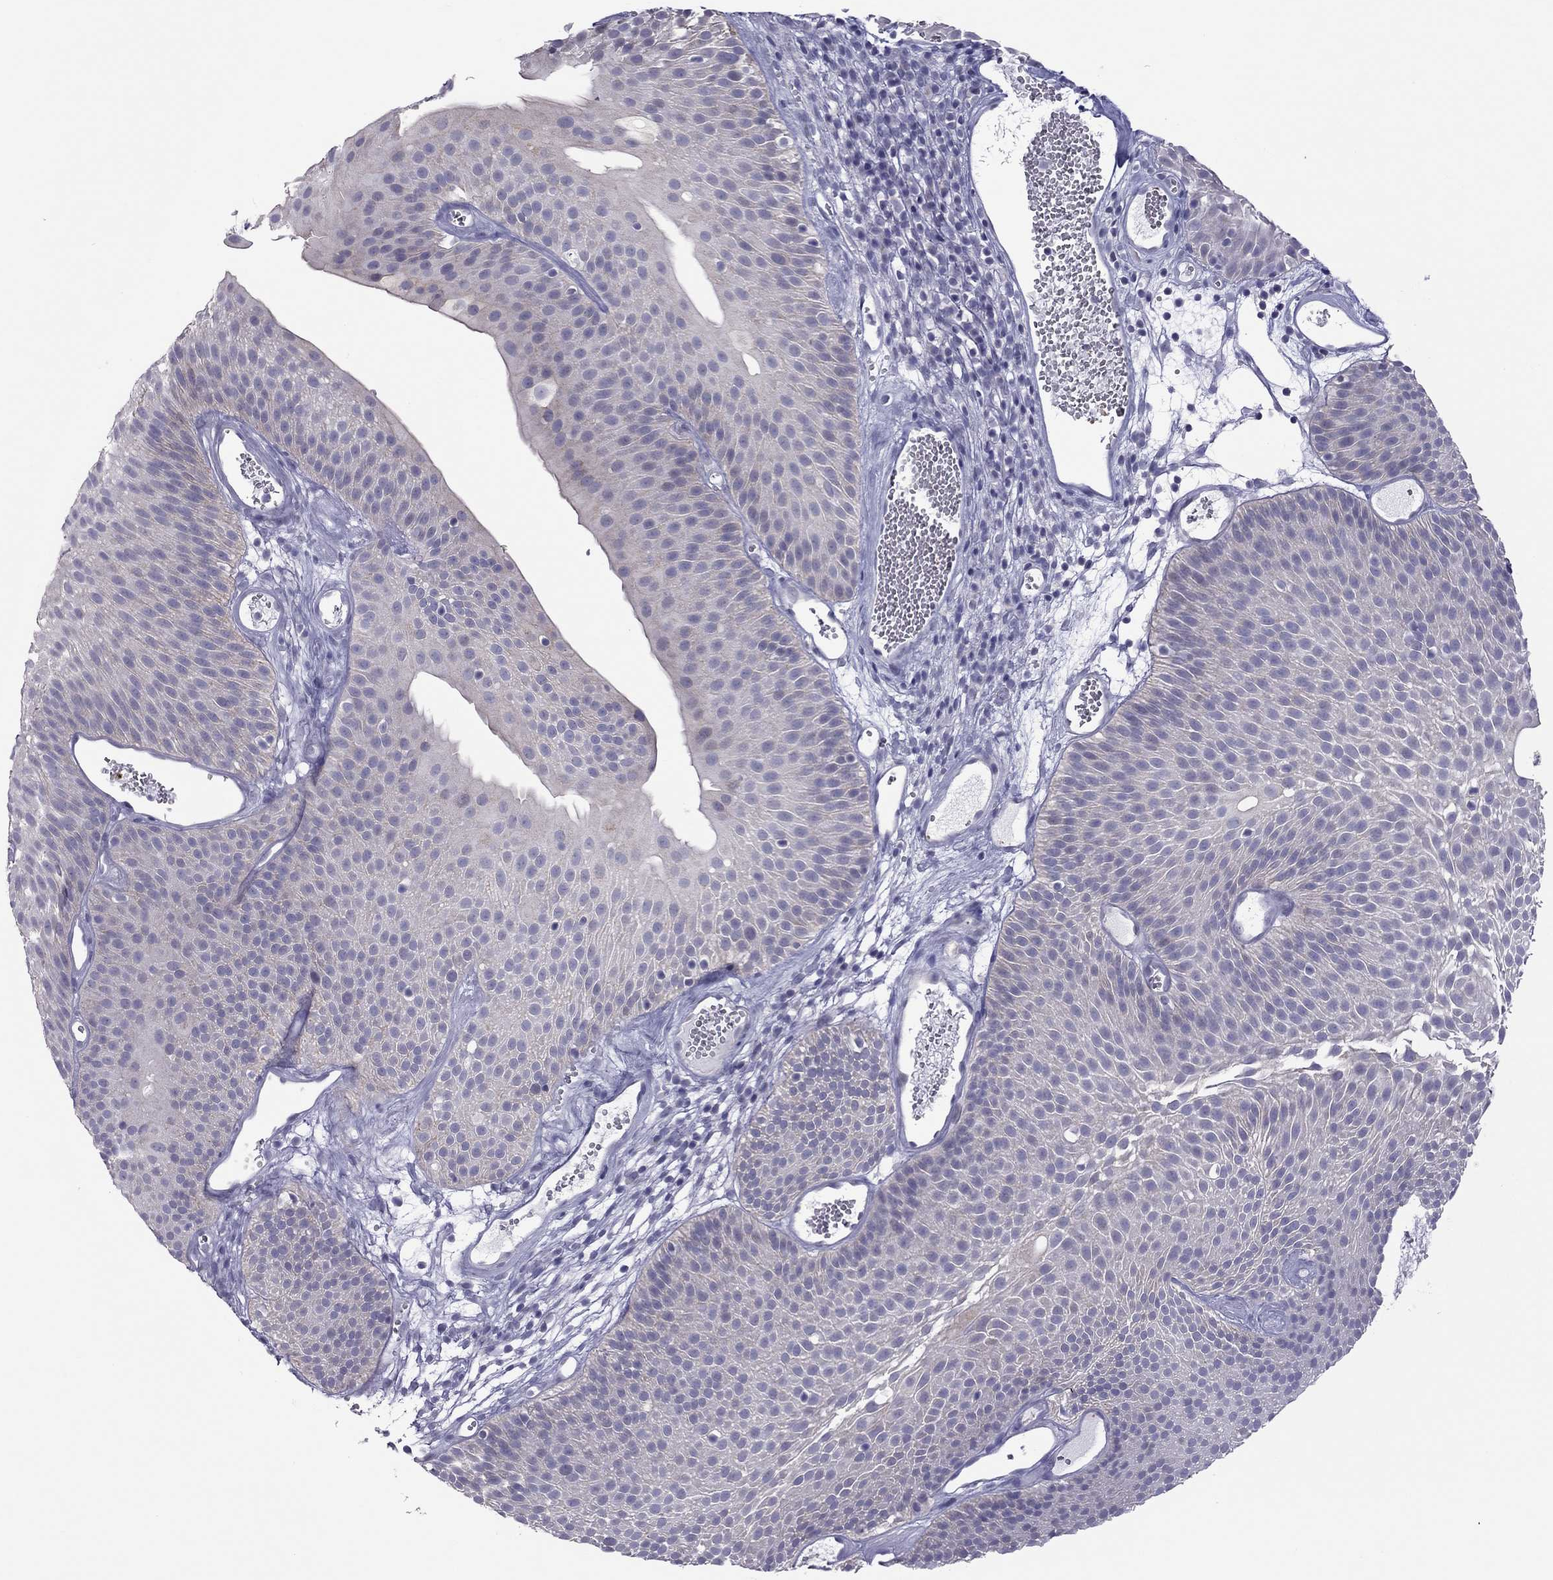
{"staining": {"intensity": "negative", "quantity": "none", "location": "none"}, "tissue": "urothelial cancer", "cell_type": "Tumor cells", "image_type": "cancer", "snomed": [{"axis": "morphology", "description": "Urothelial carcinoma, Low grade"}, {"axis": "topography", "description": "Urinary bladder"}], "caption": "Tumor cells are negative for protein expression in human urothelial cancer. (DAB IHC with hematoxylin counter stain).", "gene": "TEX14", "patient": {"sex": "male", "age": 52}}